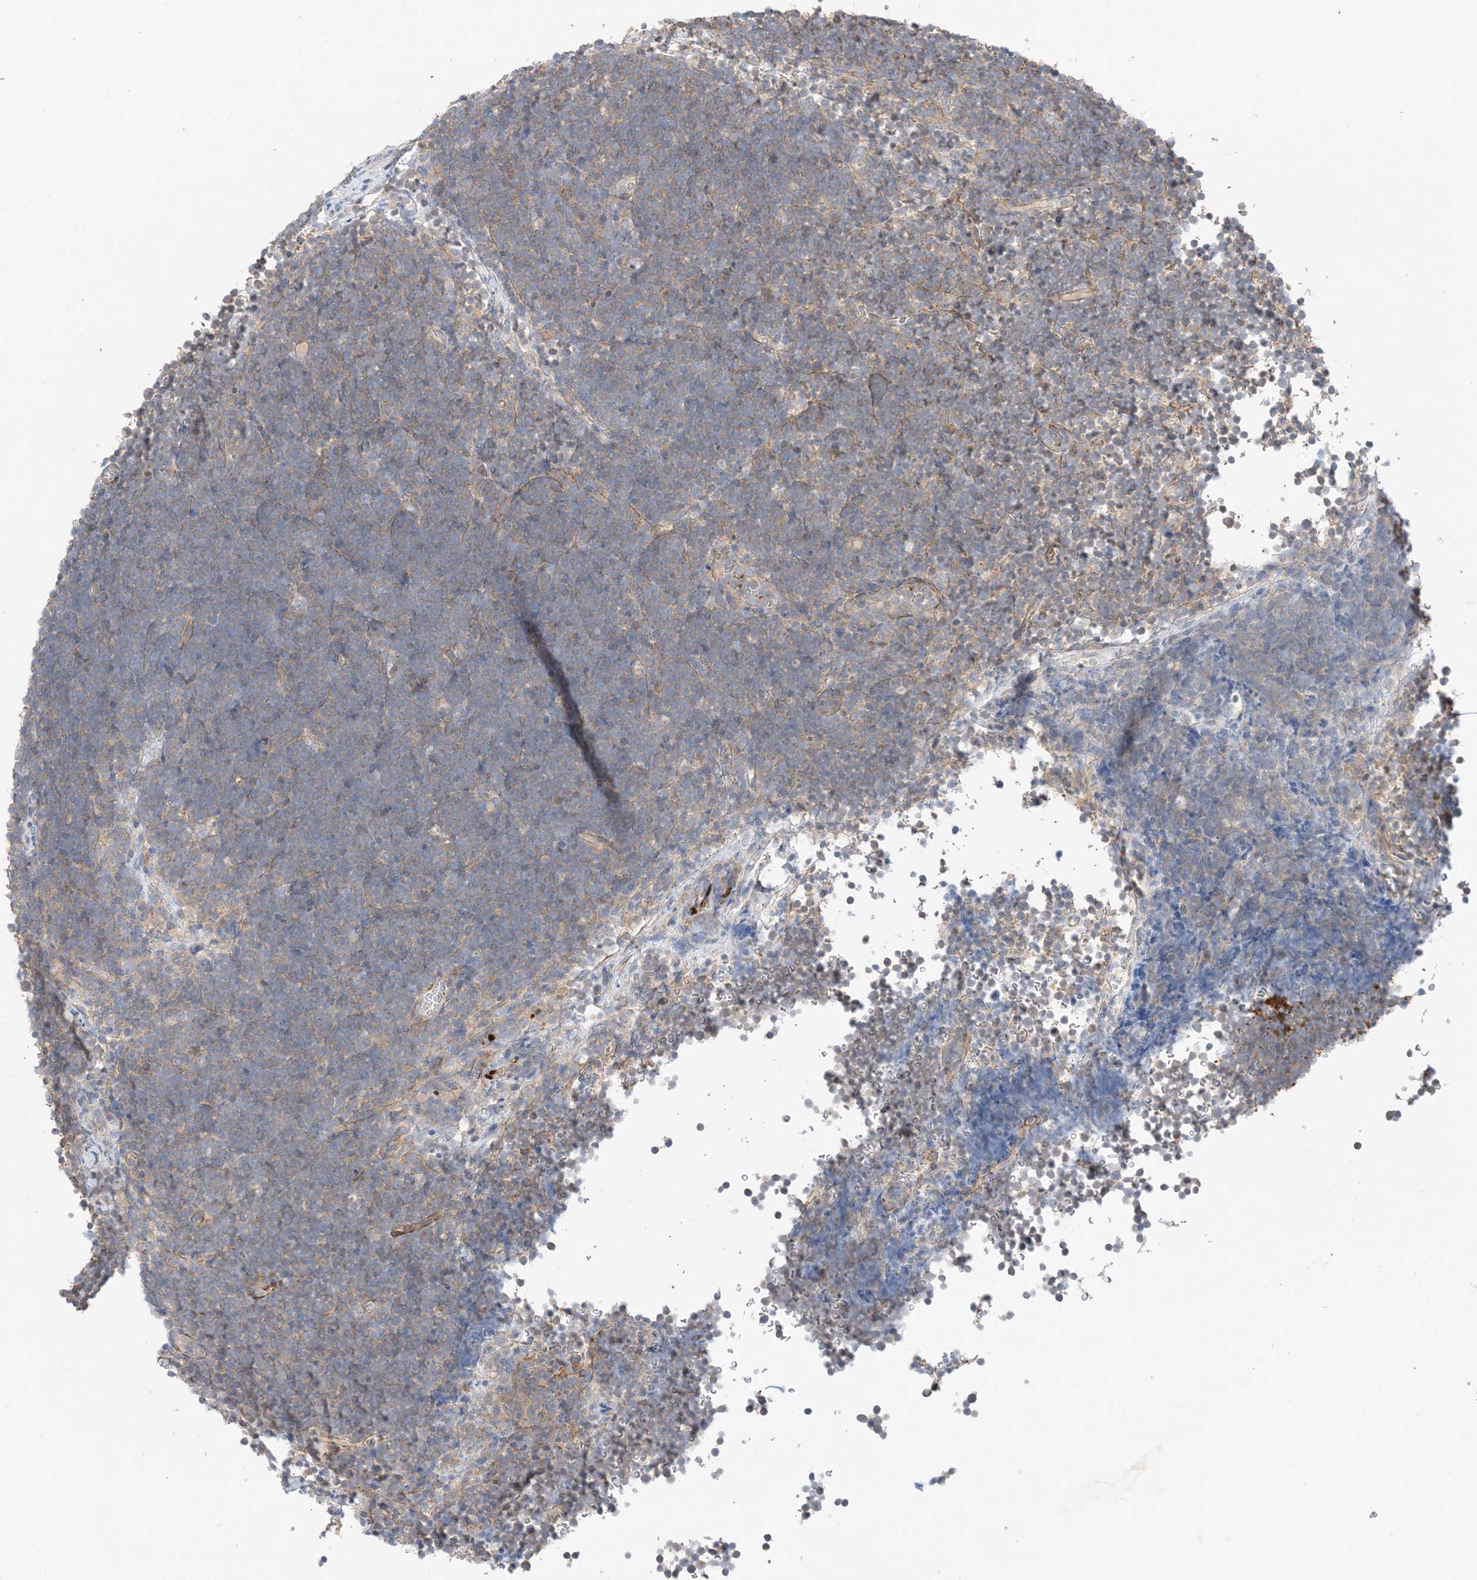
{"staining": {"intensity": "weak", "quantity": ">75%", "location": "cytoplasmic/membranous"}, "tissue": "lymphoma", "cell_type": "Tumor cells", "image_type": "cancer", "snomed": [{"axis": "morphology", "description": "Malignant lymphoma, non-Hodgkin's type, High grade"}, {"axis": "topography", "description": "Lymph node"}], "caption": "Weak cytoplasmic/membranous positivity for a protein is identified in approximately >75% of tumor cells of lymphoma using immunohistochemistry (IHC).", "gene": "KIFBP", "patient": {"sex": "male", "age": 13}}